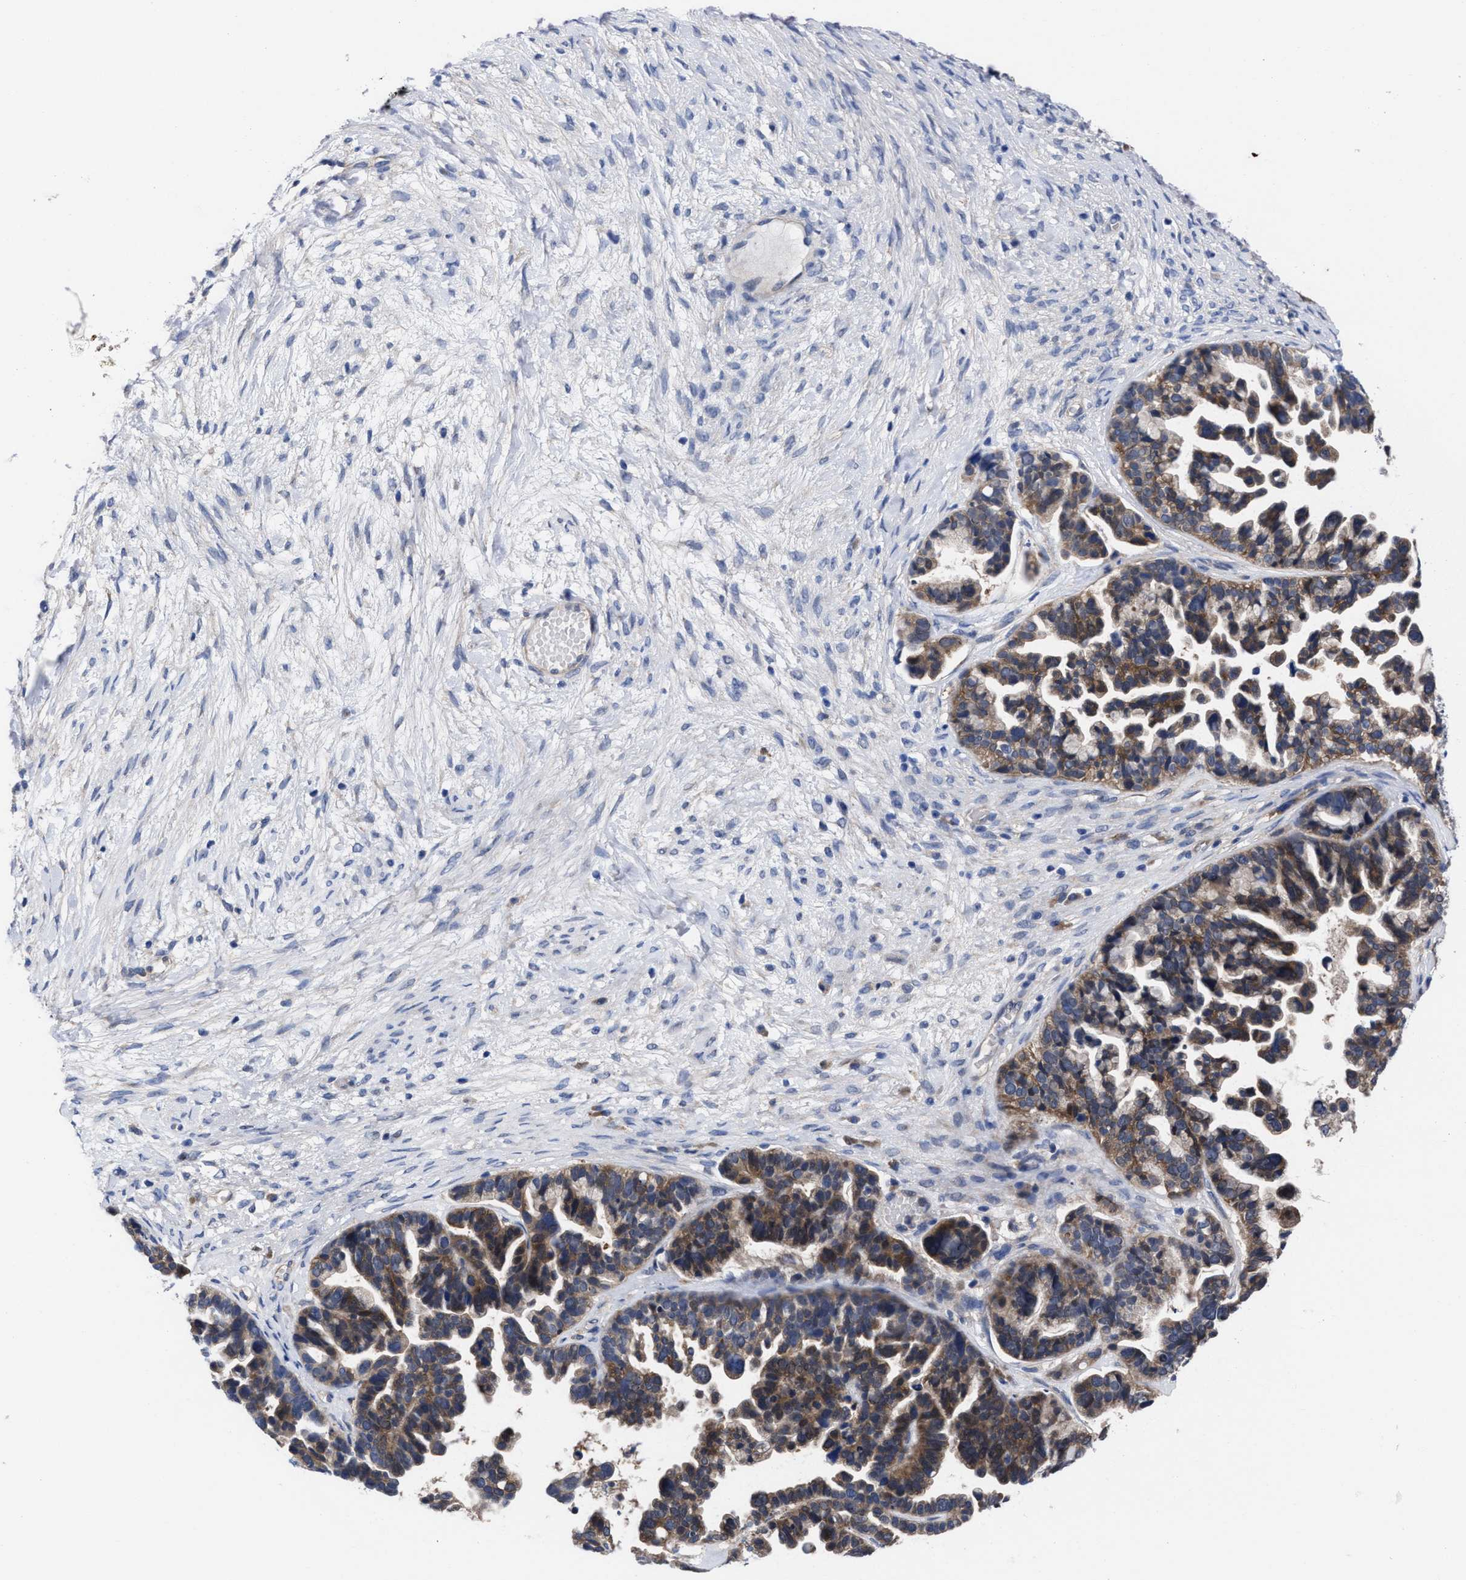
{"staining": {"intensity": "moderate", "quantity": ">75%", "location": "cytoplasmic/membranous"}, "tissue": "ovarian cancer", "cell_type": "Tumor cells", "image_type": "cancer", "snomed": [{"axis": "morphology", "description": "Cystadenocarcinoma, serous, NOS"}, {"axis": "topography", "description": "Ovary"}], "caption": "A micrograph of ovarian cancer (serous cystadenocarcinoma) stained for a protein reveals moderate cytoplasmic/membranous brown staining in tumor cells.", "gene": "TXNDC17", "patient": {"sex": "female", "age": 56}}